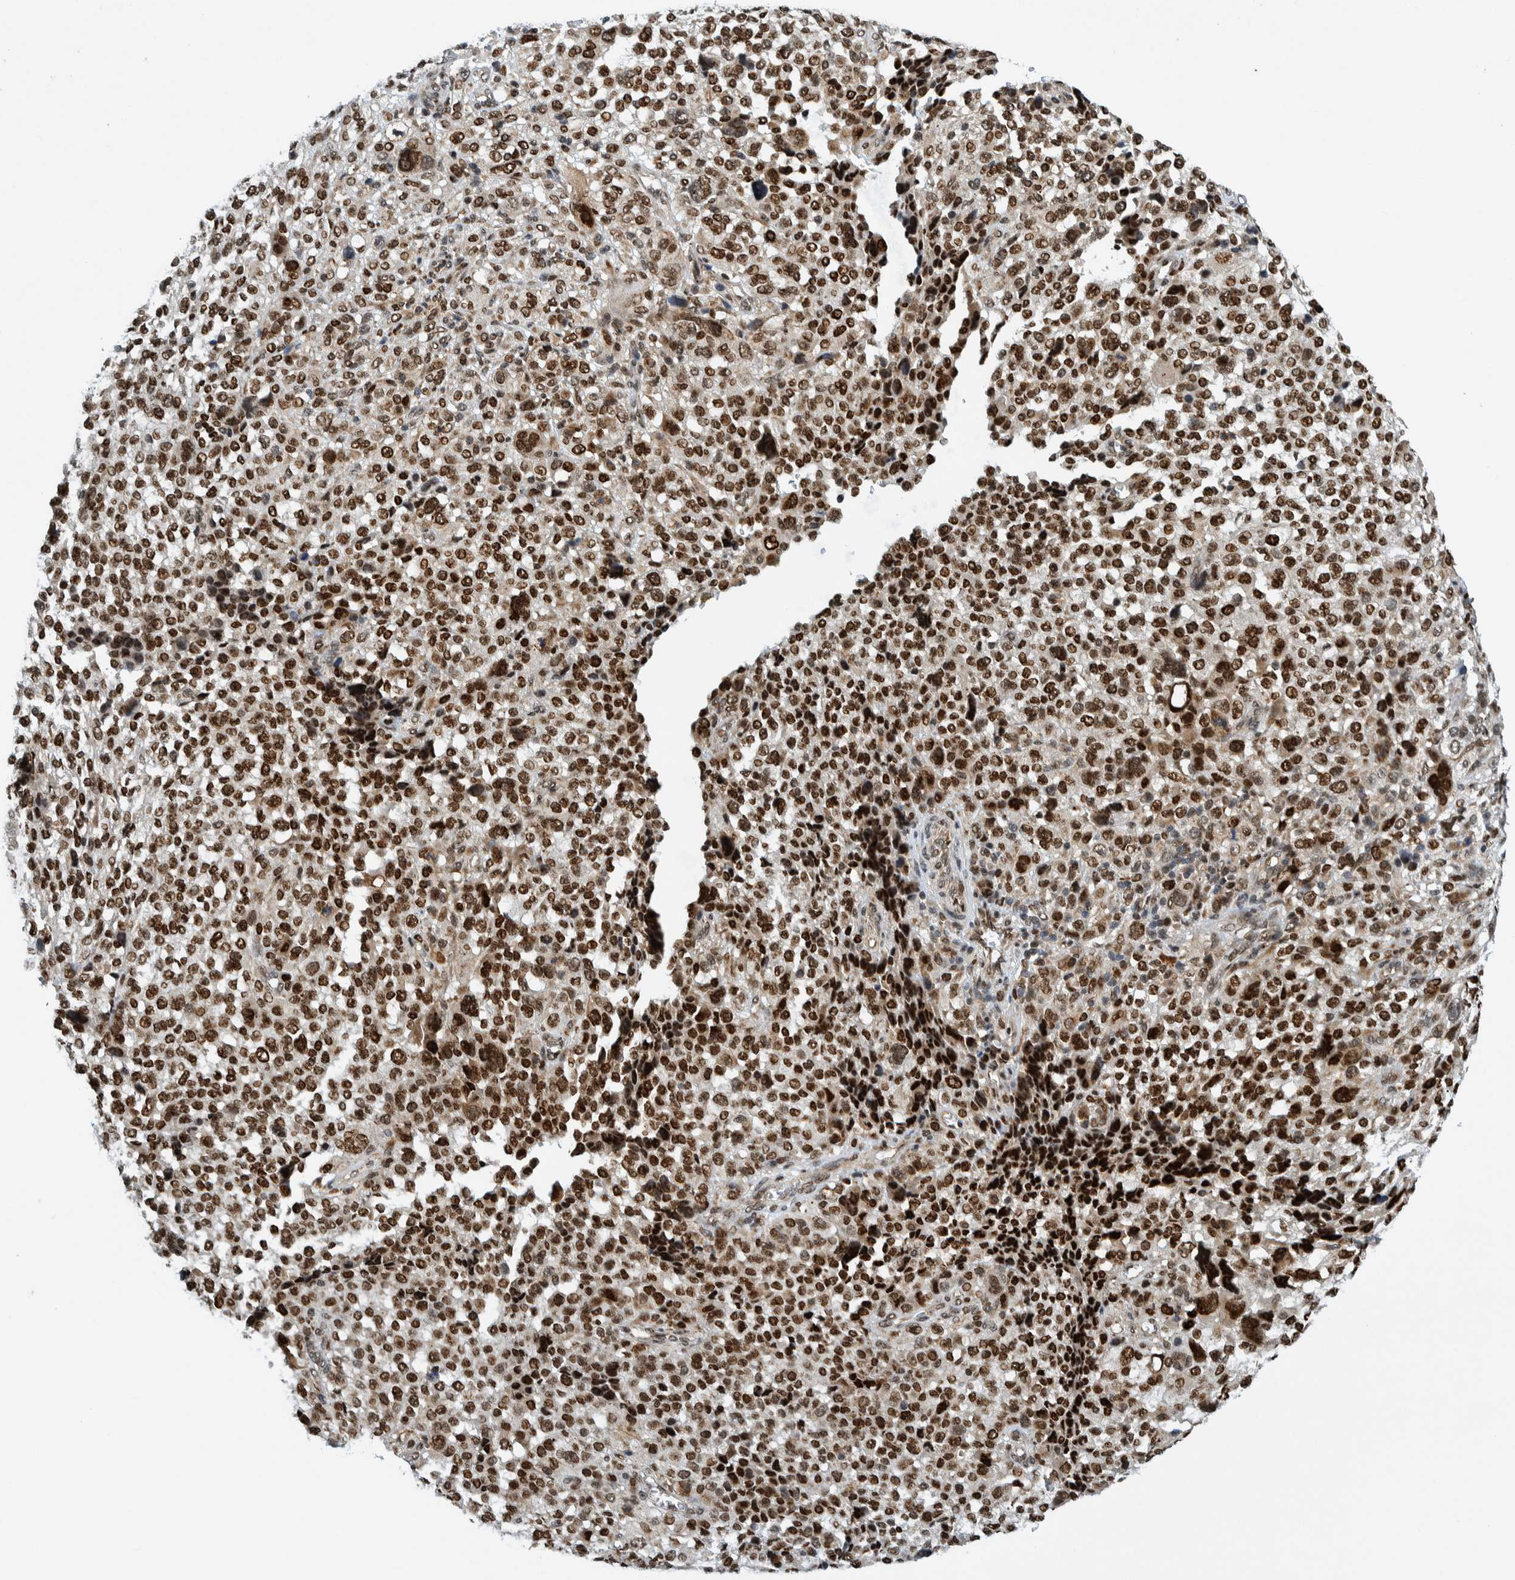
{"staining": {"intensity": "strong", "quantity": ">75%", "location": "nuclear"}, "tissue": "melanoma", "cell_type": "Tumor cells", "image_type": "cancer", "snomed": [{"axis": "morphology", "description": "Malignant melanoma, NOS"}, {"axis": "topography", "description": "Skin"}], "caption": "This photomicrograph demonstrates malignant melanoma stained with immunohistochemistry to label a protein in brown. The nuclear of tumor cells show strong positivity for the protein. Nuclei are counter-stained blue.", "gene": "CCDC57", "patient": {"sex": "female", "age": 55}}